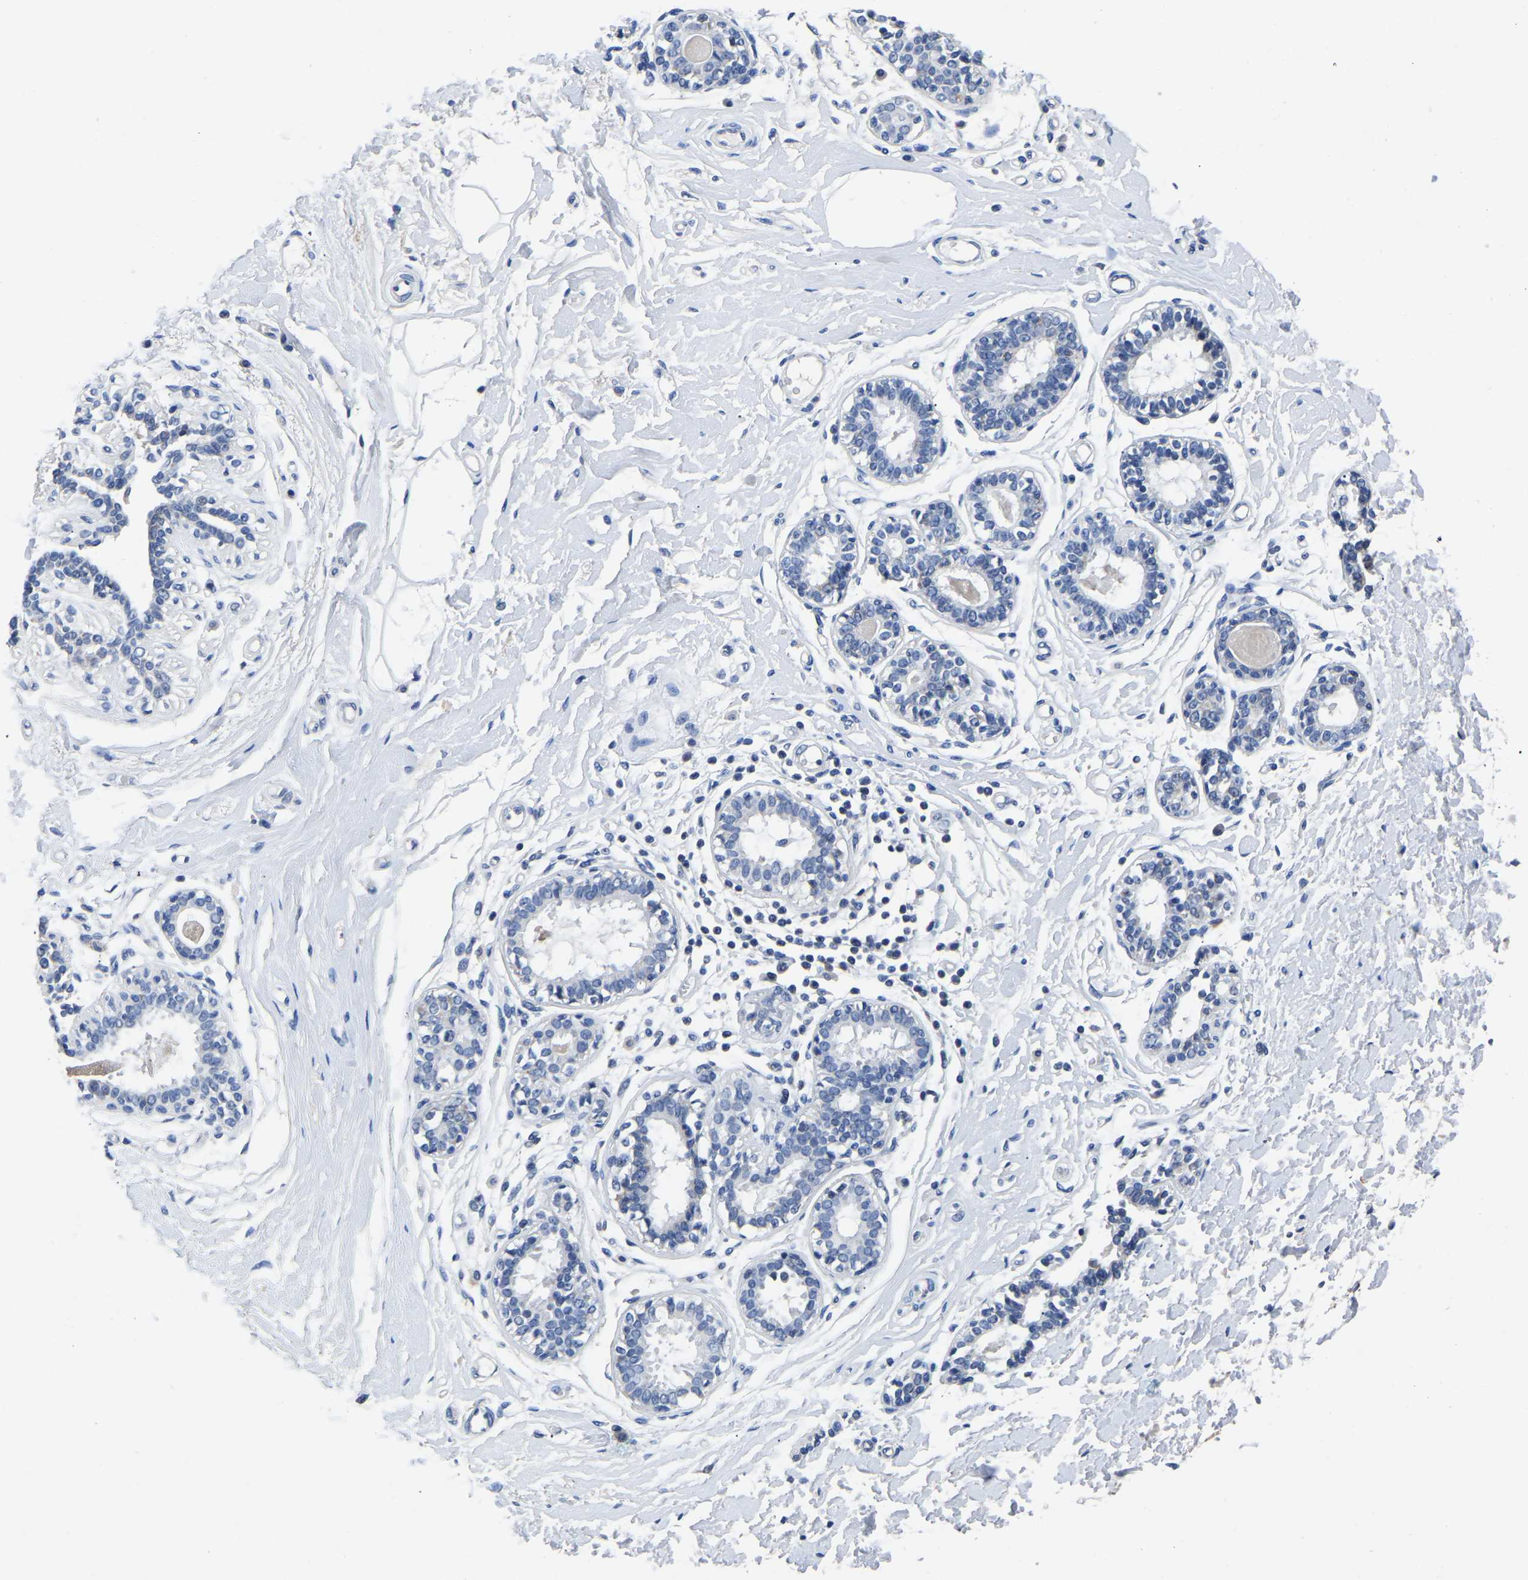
{"staining": {"intensity": "negative", "quantity": "none", "location": "none"}, "tissue": "breast", "cell_type": "Adipocytes", "image_type": "normal", "snomed": [{"axis": "morphology", "description": "Normal tissue, NOS"}, {"axis": "morphology", "description": "Lobular carcinoma"}, {"axis": "topography", "description": "Breast"}], "caption": "High magnification brightfield microscopy of unremarkable breast stained with DAB (3,3'-diaminobenzidine) (brown) and counterstained with hematoxylin (blue): adipocytes show no significant staining.", "gene": "FGD5", "patient": {"sex": "female", "age": 59}}